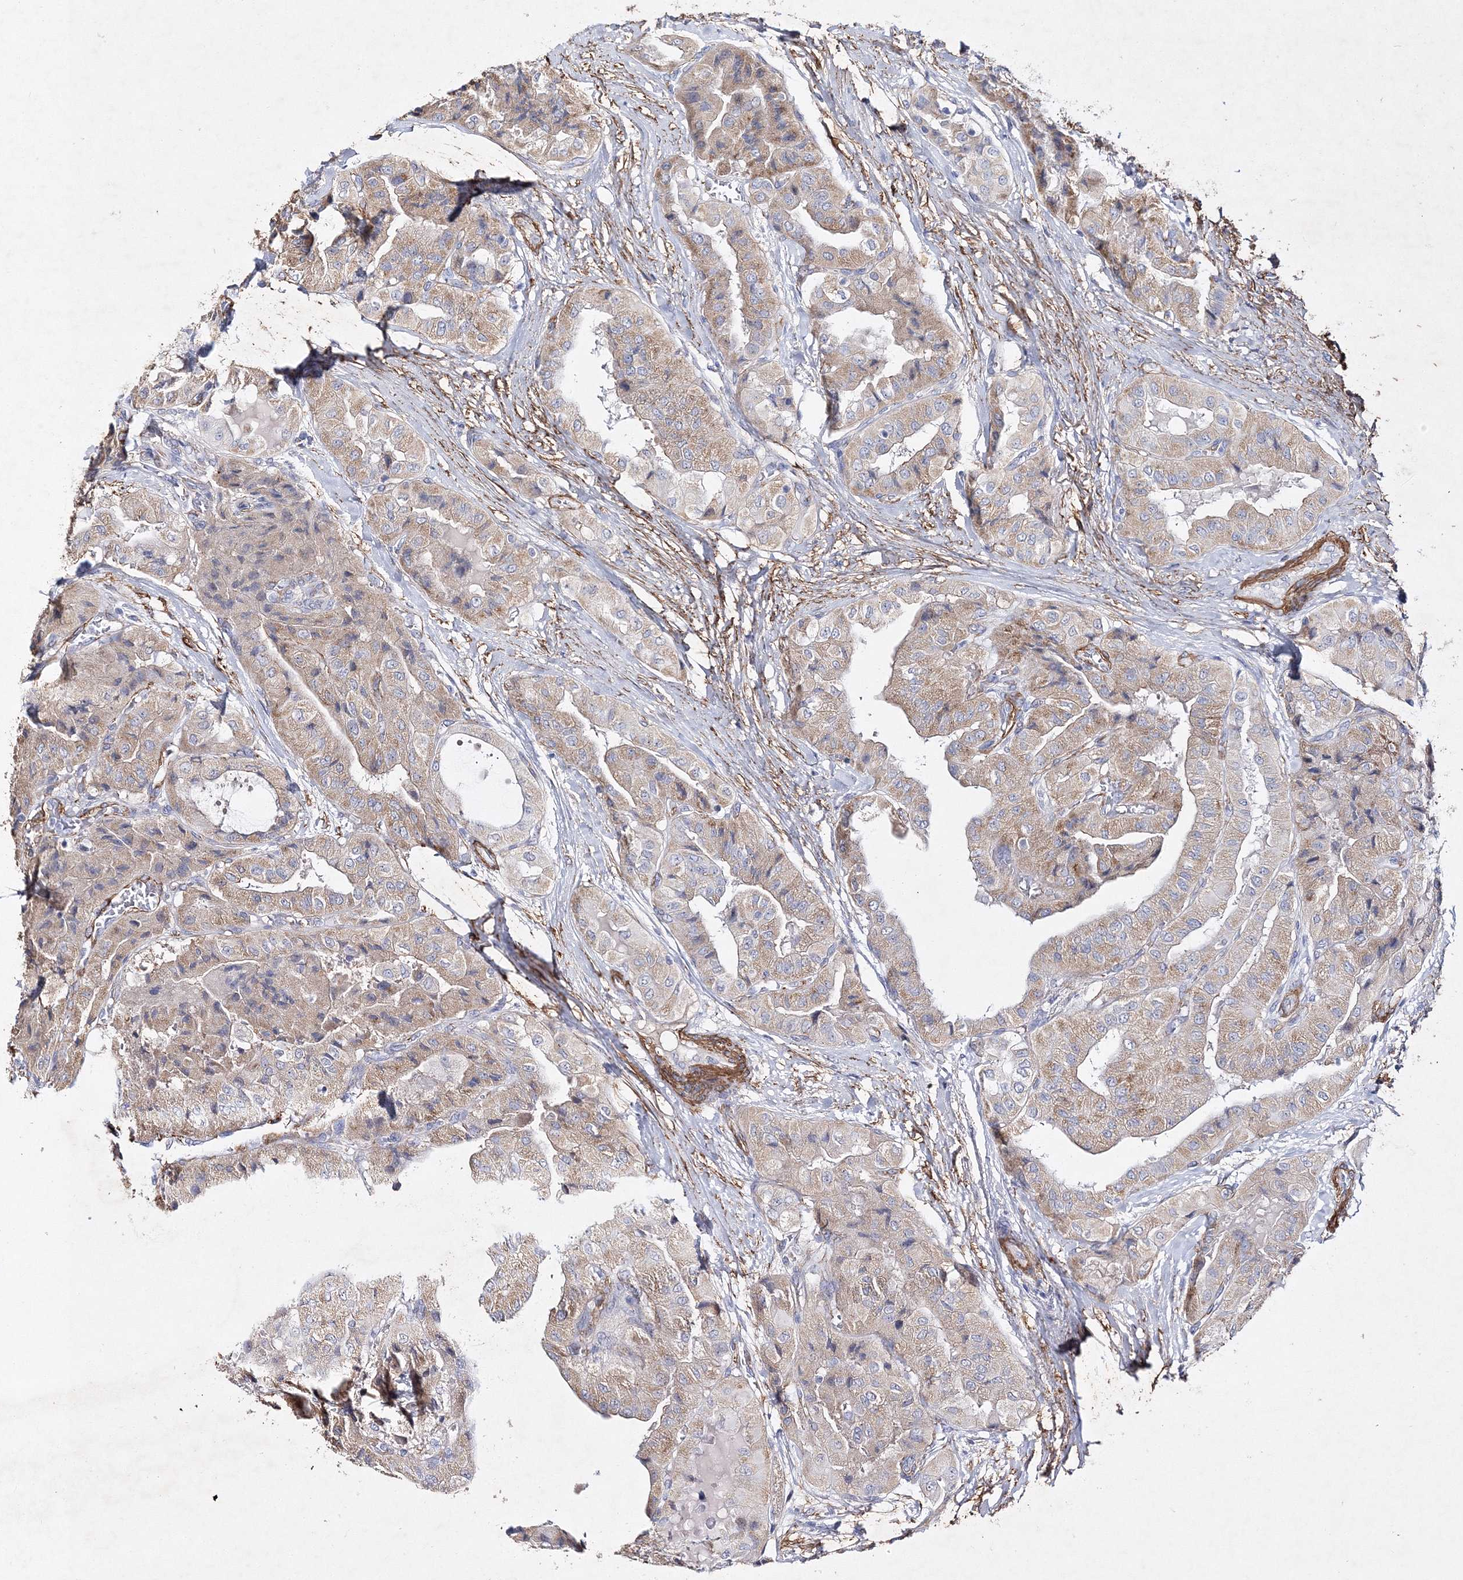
{"staining": {"intensity": "weak", "quantity": ">75%", "location": "cytoplasmic/membranous"}, "tissue": "thyroid cancer", "cell_type": "Tumor cells", "image_type": "cancer", "snomed": [{"axis": "morphology", "description": "Papillary adenocarcinoma, NOS"}, {"axis": "topography", "description": "Thyroid gland"}], "caption": "DAB immunohistochemical staining of thyroid cancer (papillary adenocarcinoma) shows weak cytoplasmic/membranous protein staining in approximately >75% of tumor cells.", "gene": "RTN2", "patient": {"sex": "female", "age": 59}}